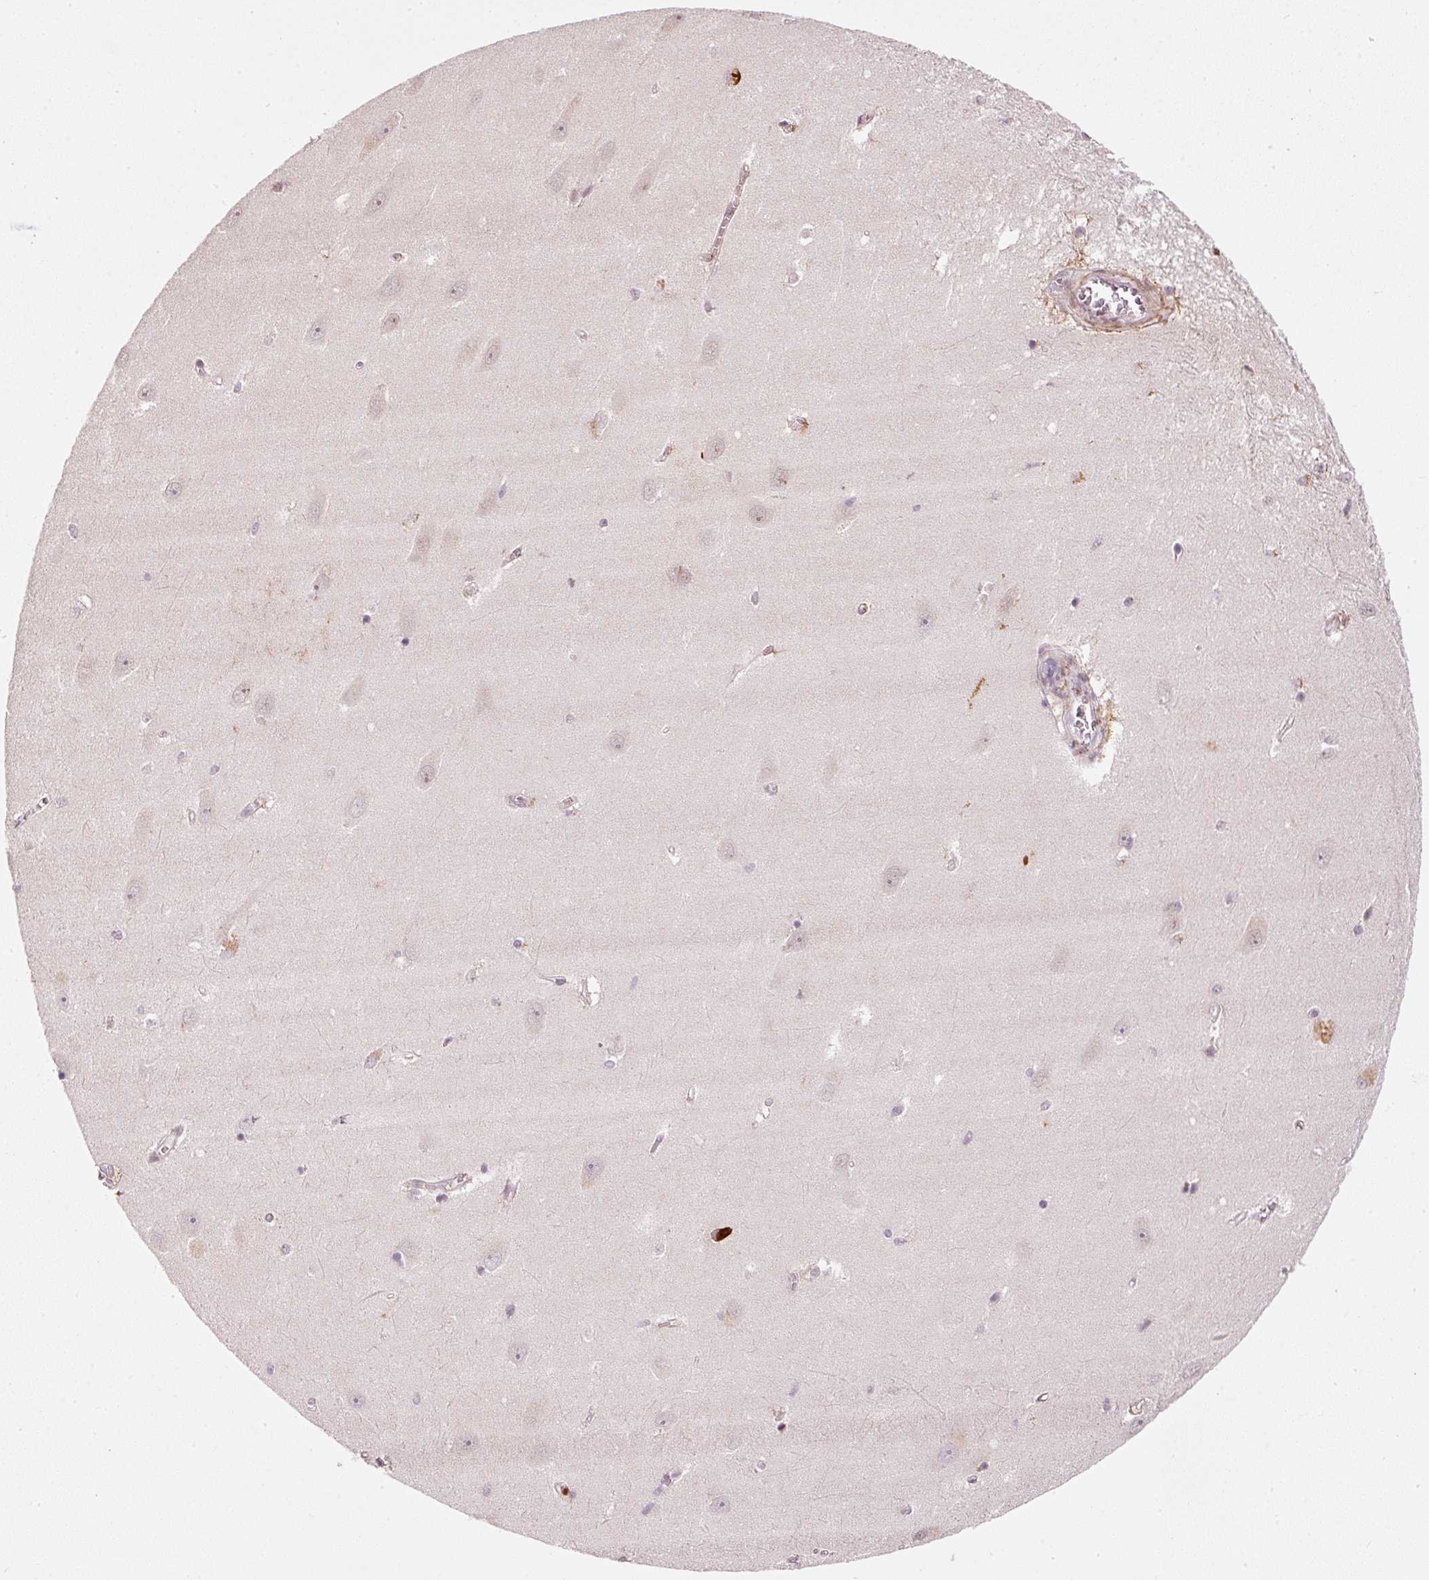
{"staining": {"intensity": "moderate", "quantity": "<25%", "location": "nuclear"}, "tissue": "hippocampus", "cell_type": "Glial cells", "image_type": "normal", "snomed": [{"axis": "morphology", "description": "Normal tissue, NOS"}, {"axis": "topography", "description": "Hippocampus"}], "caption": "Approximately <25% of glial cells in normal human hippocampus show moderate nuclear protein staining as visualized by brown immunohistochemical staining.", "gene": "THOC6", "patient": {"sex": "female", "age": 64}}